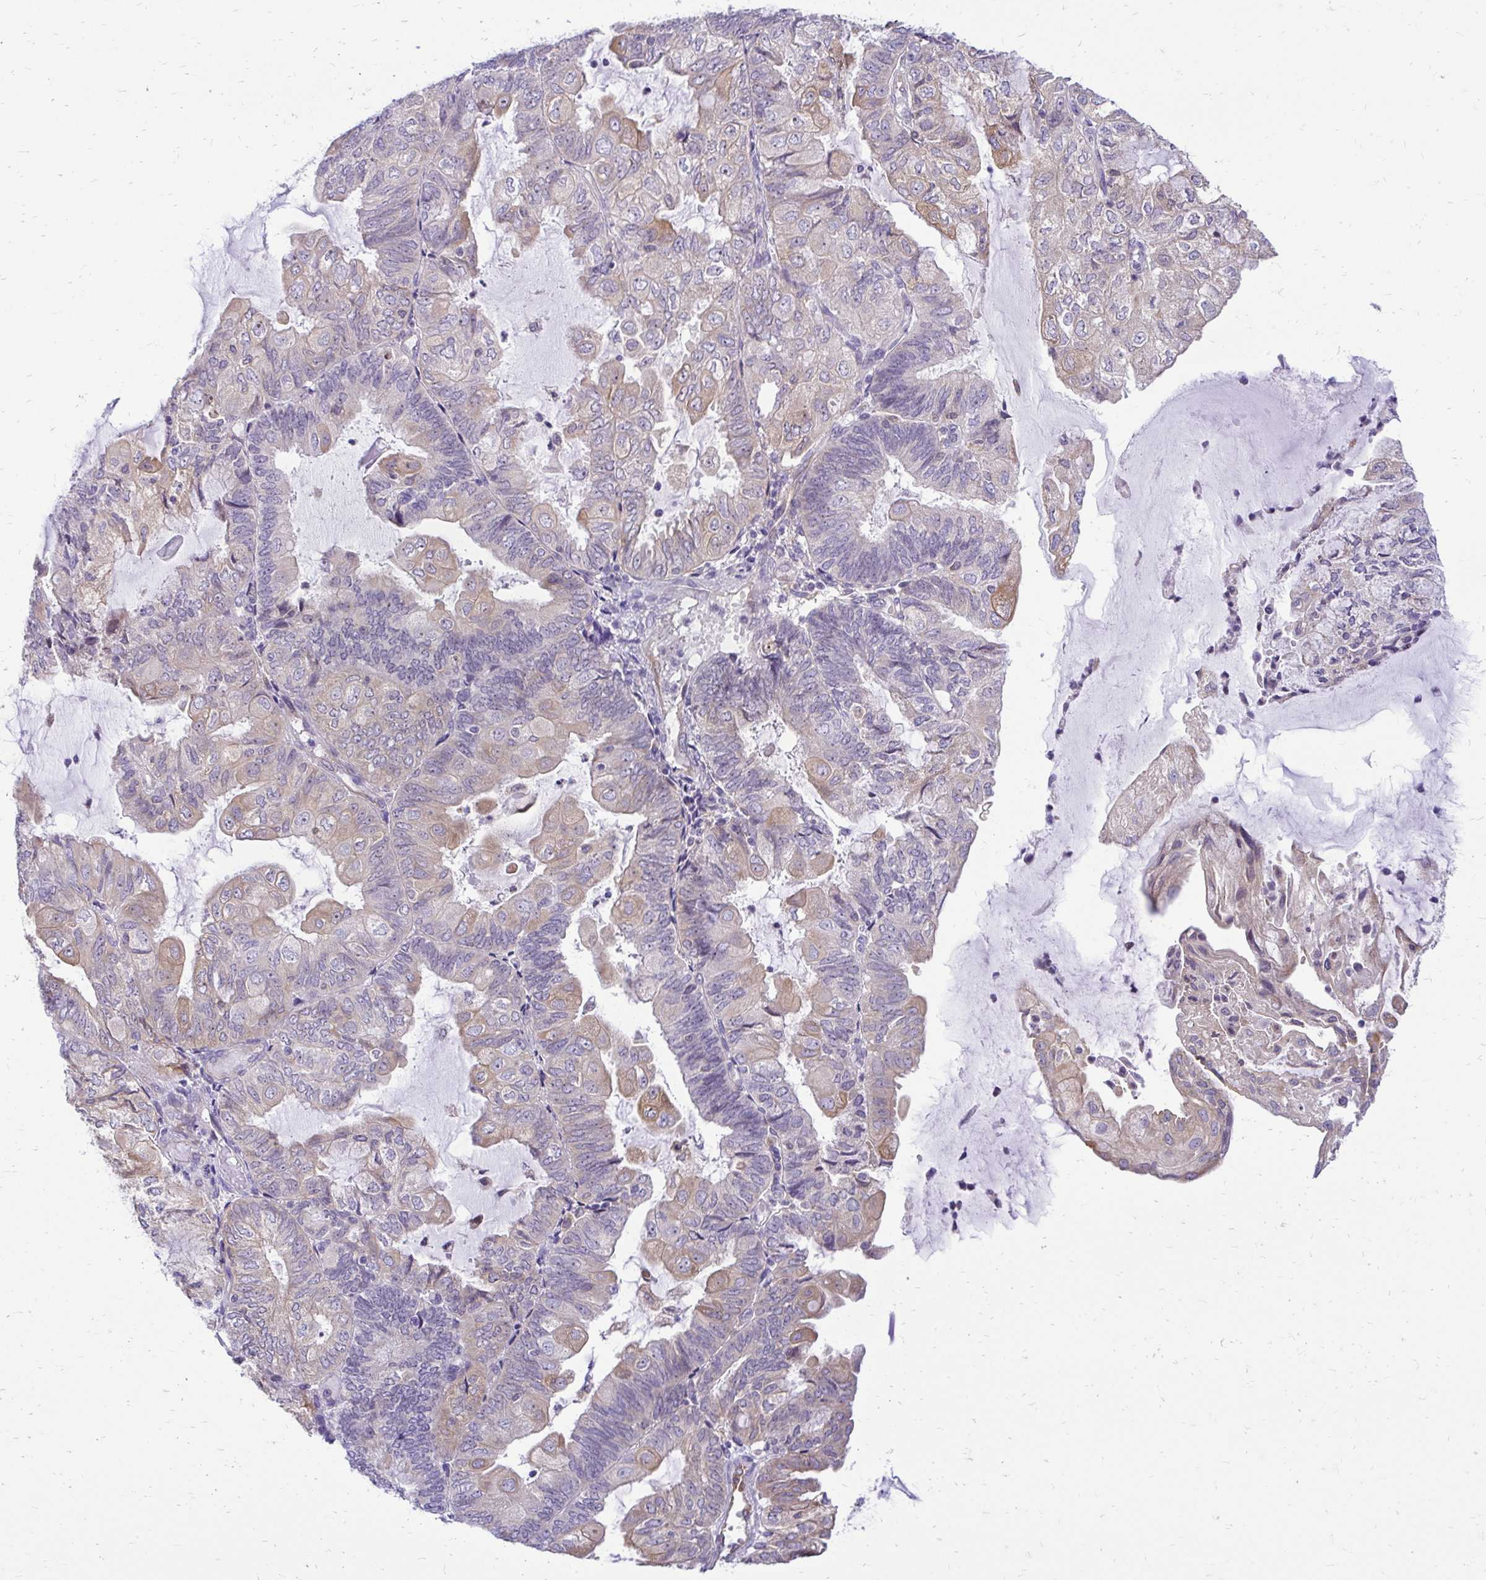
{"staining": {"intensity": "weak", "quantity": "25%-75%", "location": "cytoplasmic/membranous"}, "tissue": "endometrial cancer", "cell_type": "Tumor cells", "image_type": "cancer", "snomed": [{"axis": "morphology", "description": "Adenocarcinoma, NOS"}, {"axis": "topography", "description": "Endometrium"}], "caption": "Protein expression analysis of human endometrial cancer reveals weak cytoplasmic/membranous positivity in approximately 25%-75% of tumor cells. (IHC, brightfield microscopy, high magnification).", "gene": "NIFK", "patient": {"sex": "female", "age": 81}}